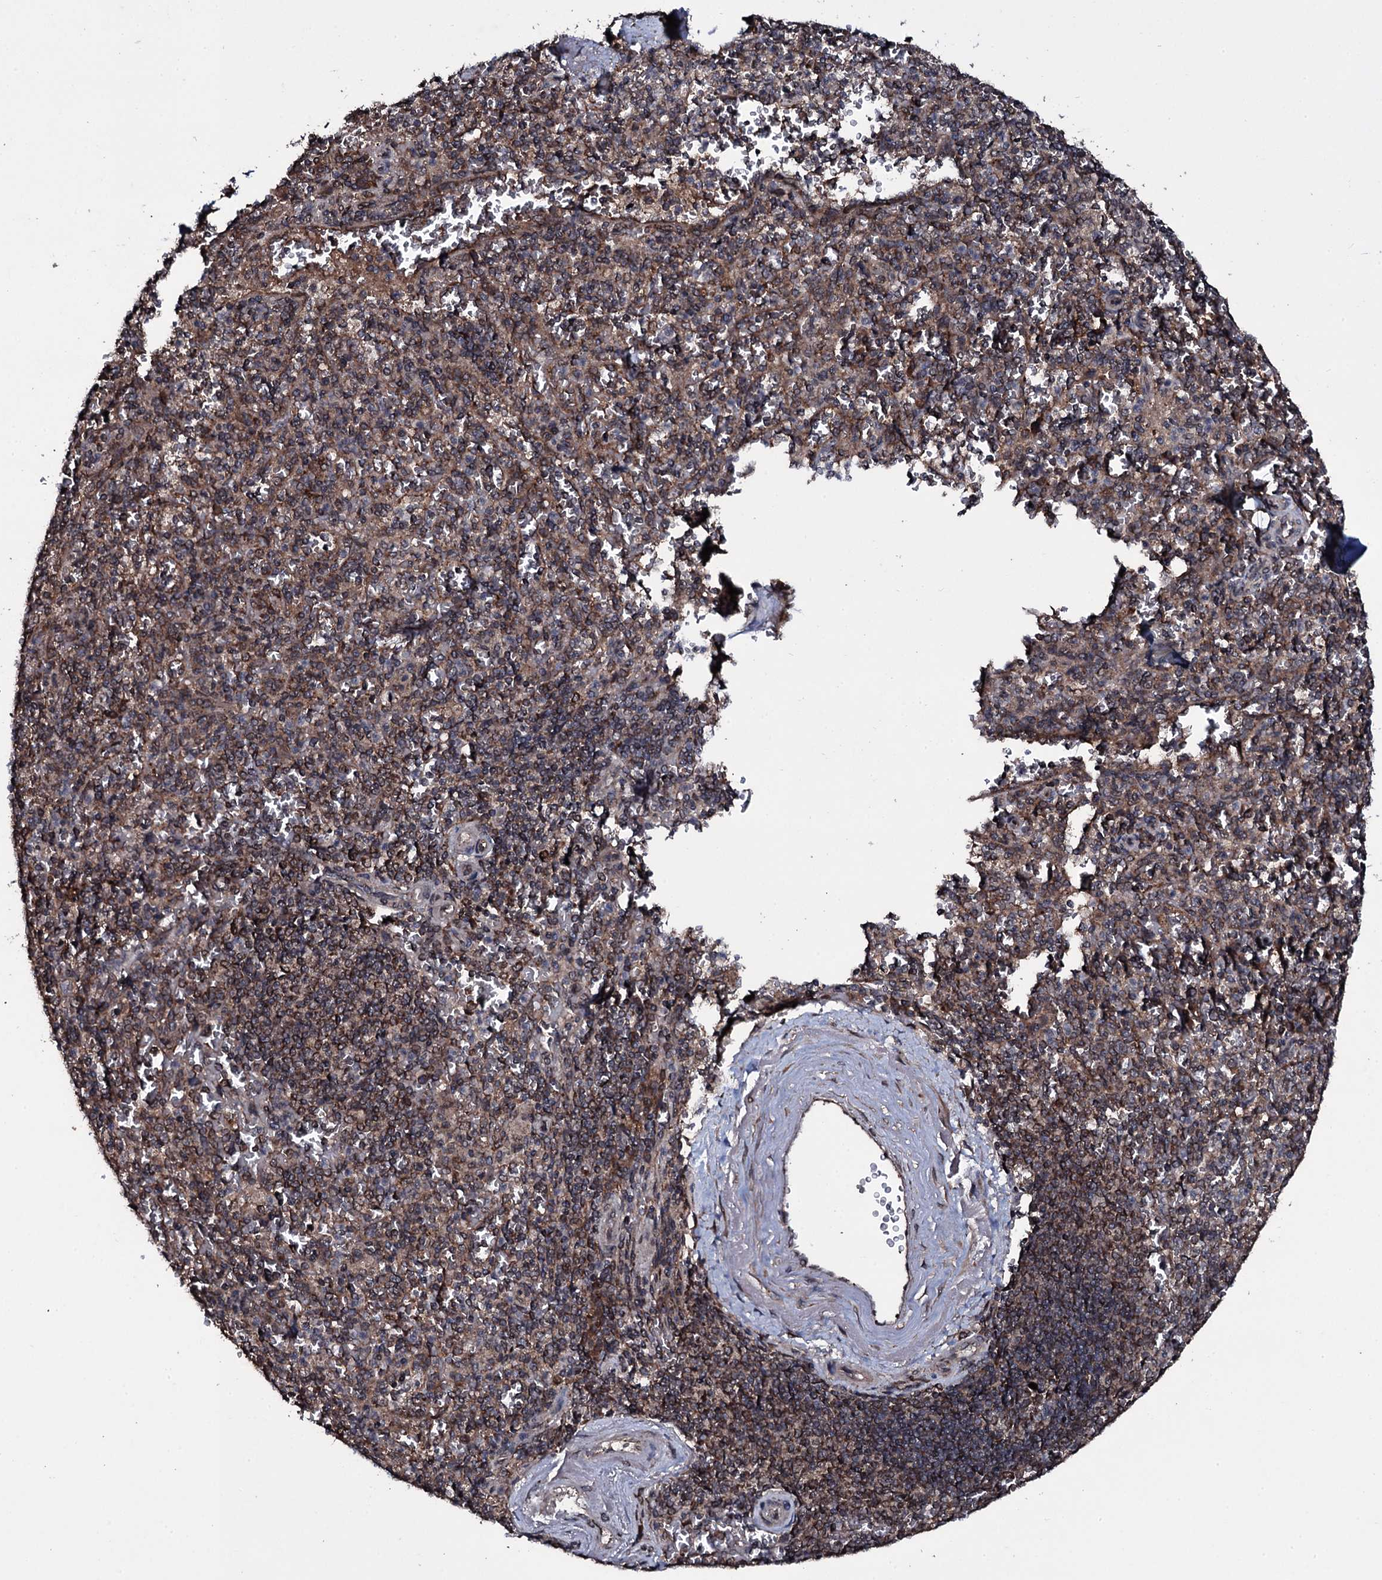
{"staining": {"intensity": "moderate", "quantity": "25%-75%", "location": "cytoplasmic/membranous"}, "tissue": "spleen", "cell_type": "Cells in red pulp", "image_type": "normal", "snomed": [{"axis": "morphology", "description": "Normal tissue, NOS"}, {"axis": "topography", "description": "Spleen"}], "caption": "This is a photomicrograph of IHC staining of unremarkable spleen, which shows moderate expression in the cytoplasmic/membranous of cells in red pulp.", "gene": "MRPS31", "patient": {"sex": "male", "age": 82}}